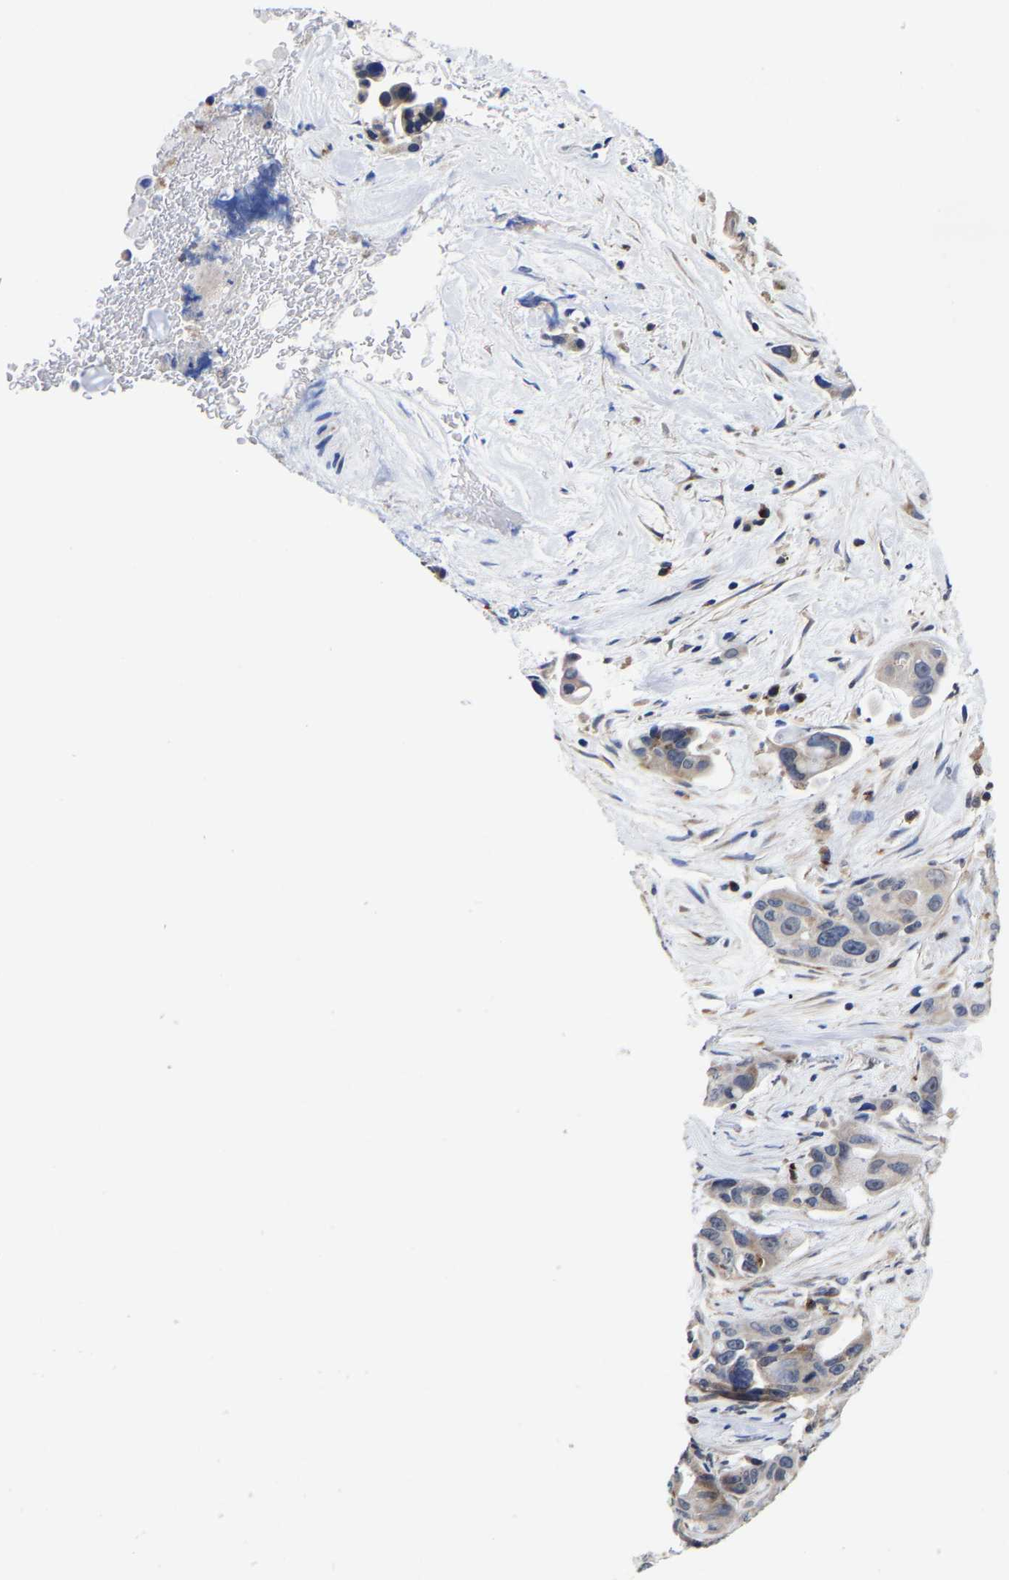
{"staining": {"intensity": "weak", "quantity": "<25%", "location": "cytoplasmic/membranous"}, "tissue": "pancreatic cancer", "cell_type": "Tumor cells", "image_type": "cancer", "snomed": [{"axis": "morphology", "description": "Adenocarcinoma, NOS"}, {"axis": "topography", "description": "Pancreas"}], "caption": "Human pancreatic cancer (adenocarcinoma) stained for a protein using immunohistochemistry (IHC) exhibits no expression in tumor cells.", "gene": "PFKFB3", "patient": {"sex": "male", "age": 53}}